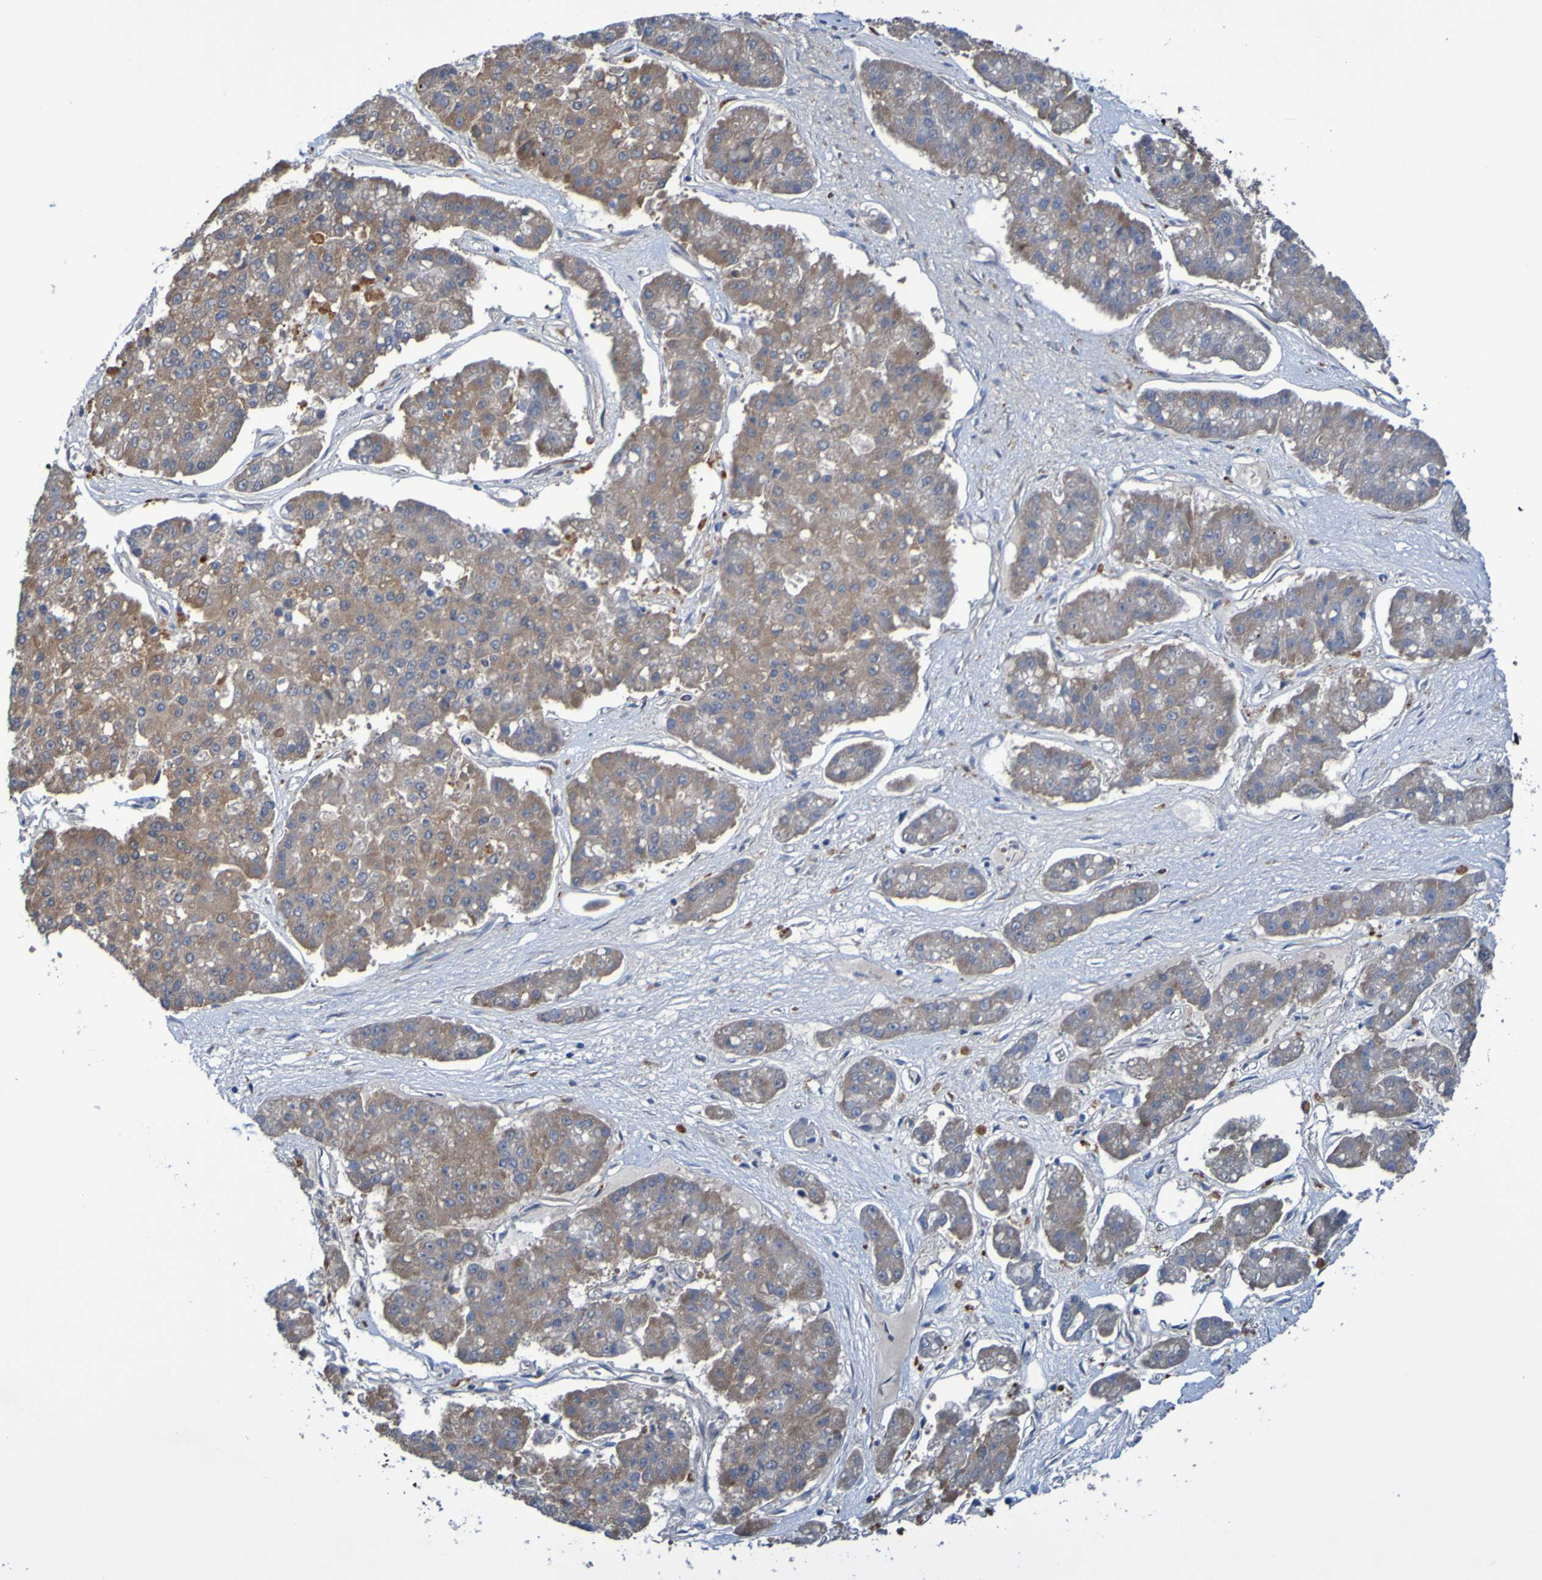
{"staining": {"intensity": "moderate", "quantity": ">75%", "location": "cytoplasmic/membranous"}, "tissue": "pancreatic cancer", "cell_type": "Tumor cells", "image_type": "cancer", "snomed": [{"axis": "morphology", "description": "Adenocarcinoma, NOS"}, {"axis": "topography", "description": "Pancreas"}], "caption": "A brown stain shows moderate cytoplasmic/membranous staining of a protein in human pancreatic cancer (adenocarcinoma) tumor cells.", "gene": "SDK1", "patient": {"sex": "male", "age": 50}}